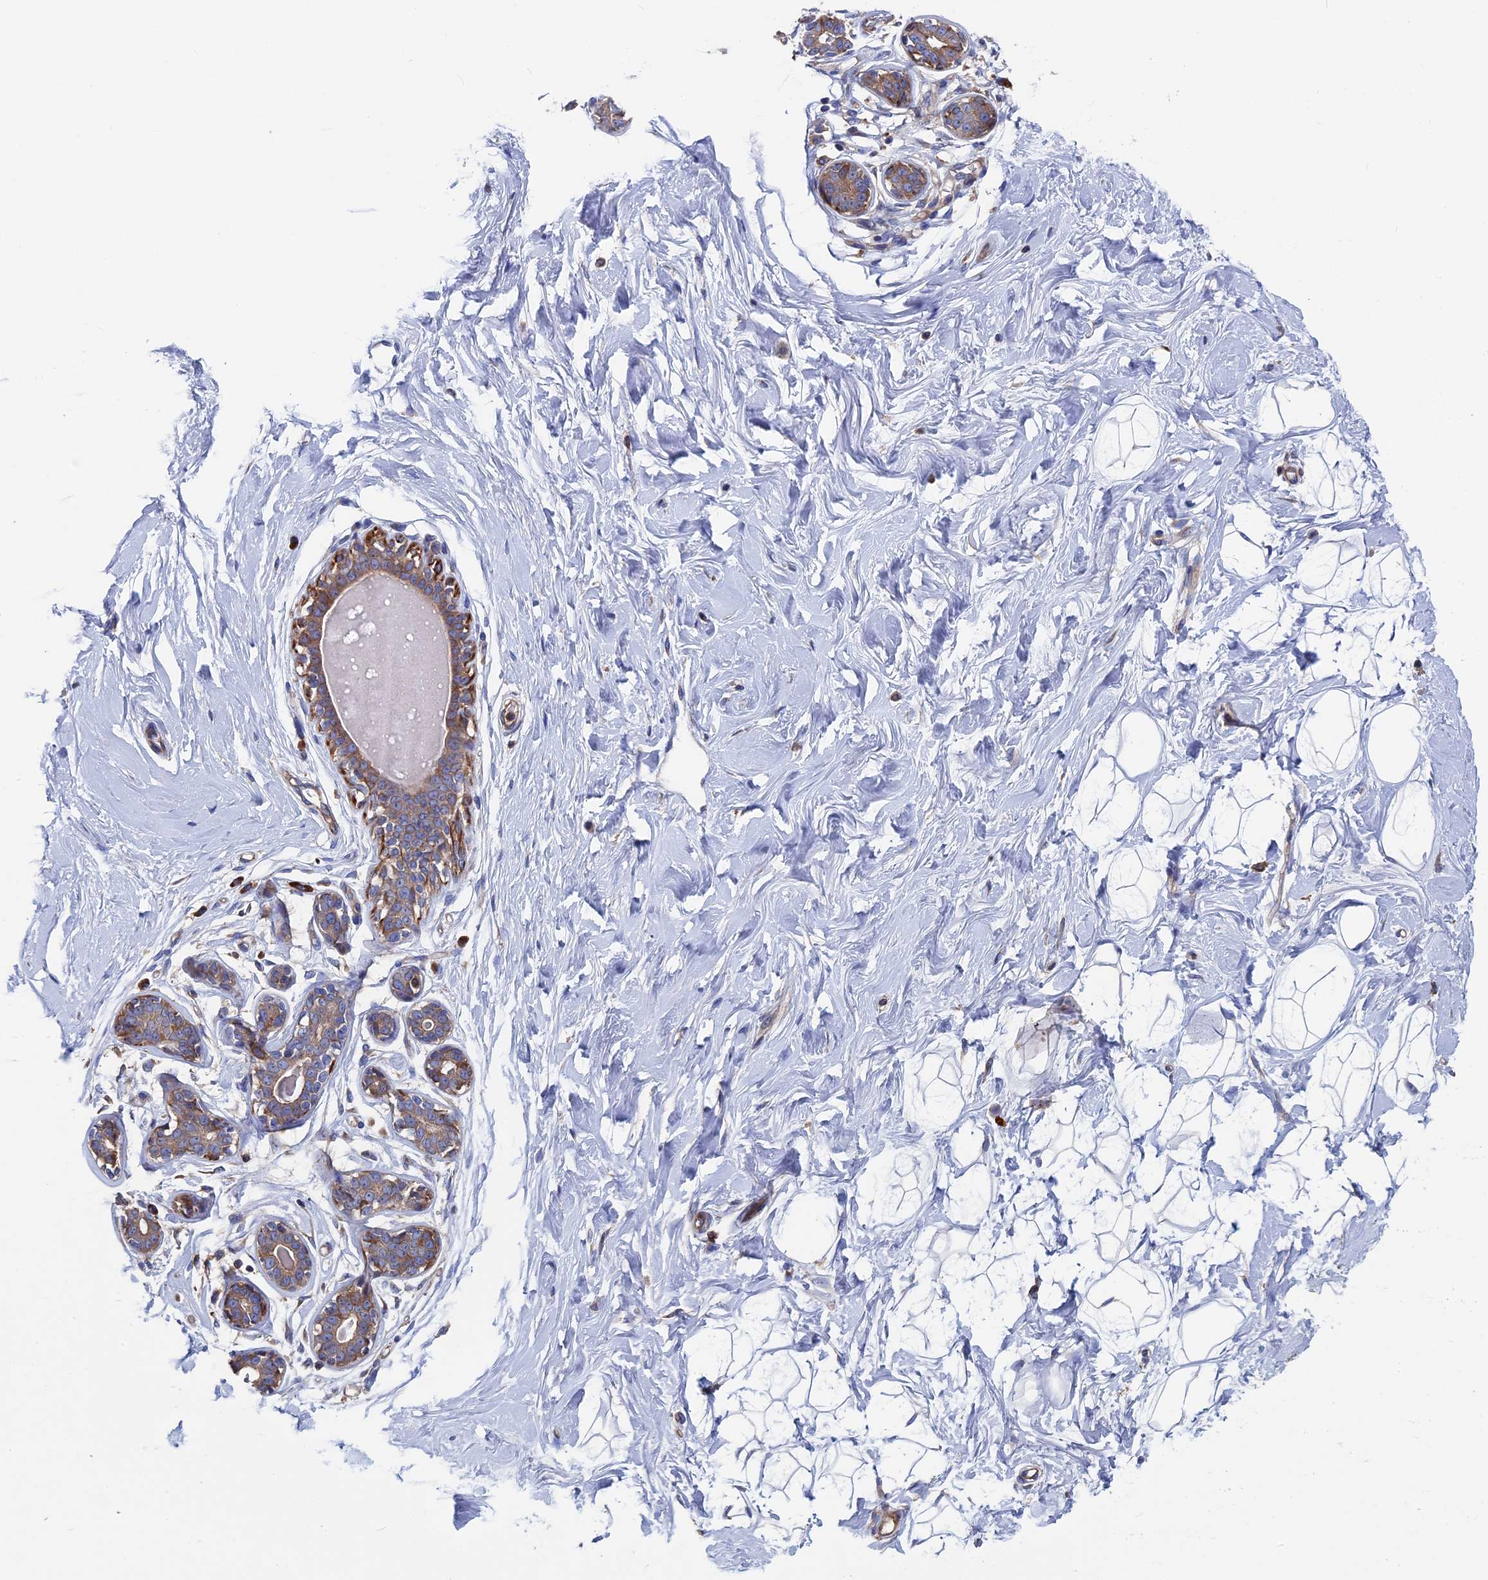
{"staining": {"intensity": "negative", "quantity": "none", "location": "none"}, "tissue": "breast", "cell_type": "Adipocytes", "image_type": "normal", "snomed": [{"axis": "morphology", "description": "Normal tissue, NOS"}, {"axis": "morphology", "description": "Adenoma, NOS"}, {"axis": "topography", "description": "Breast"}], "caption": "This is a histopathology image of immunohistochemistry staining of unremarkable breast, which shows no staining in adipocytes. Nuclei are stained in blue.", "gene": "DNAJC3", "patient": {"sex": "female", "age": 23}}